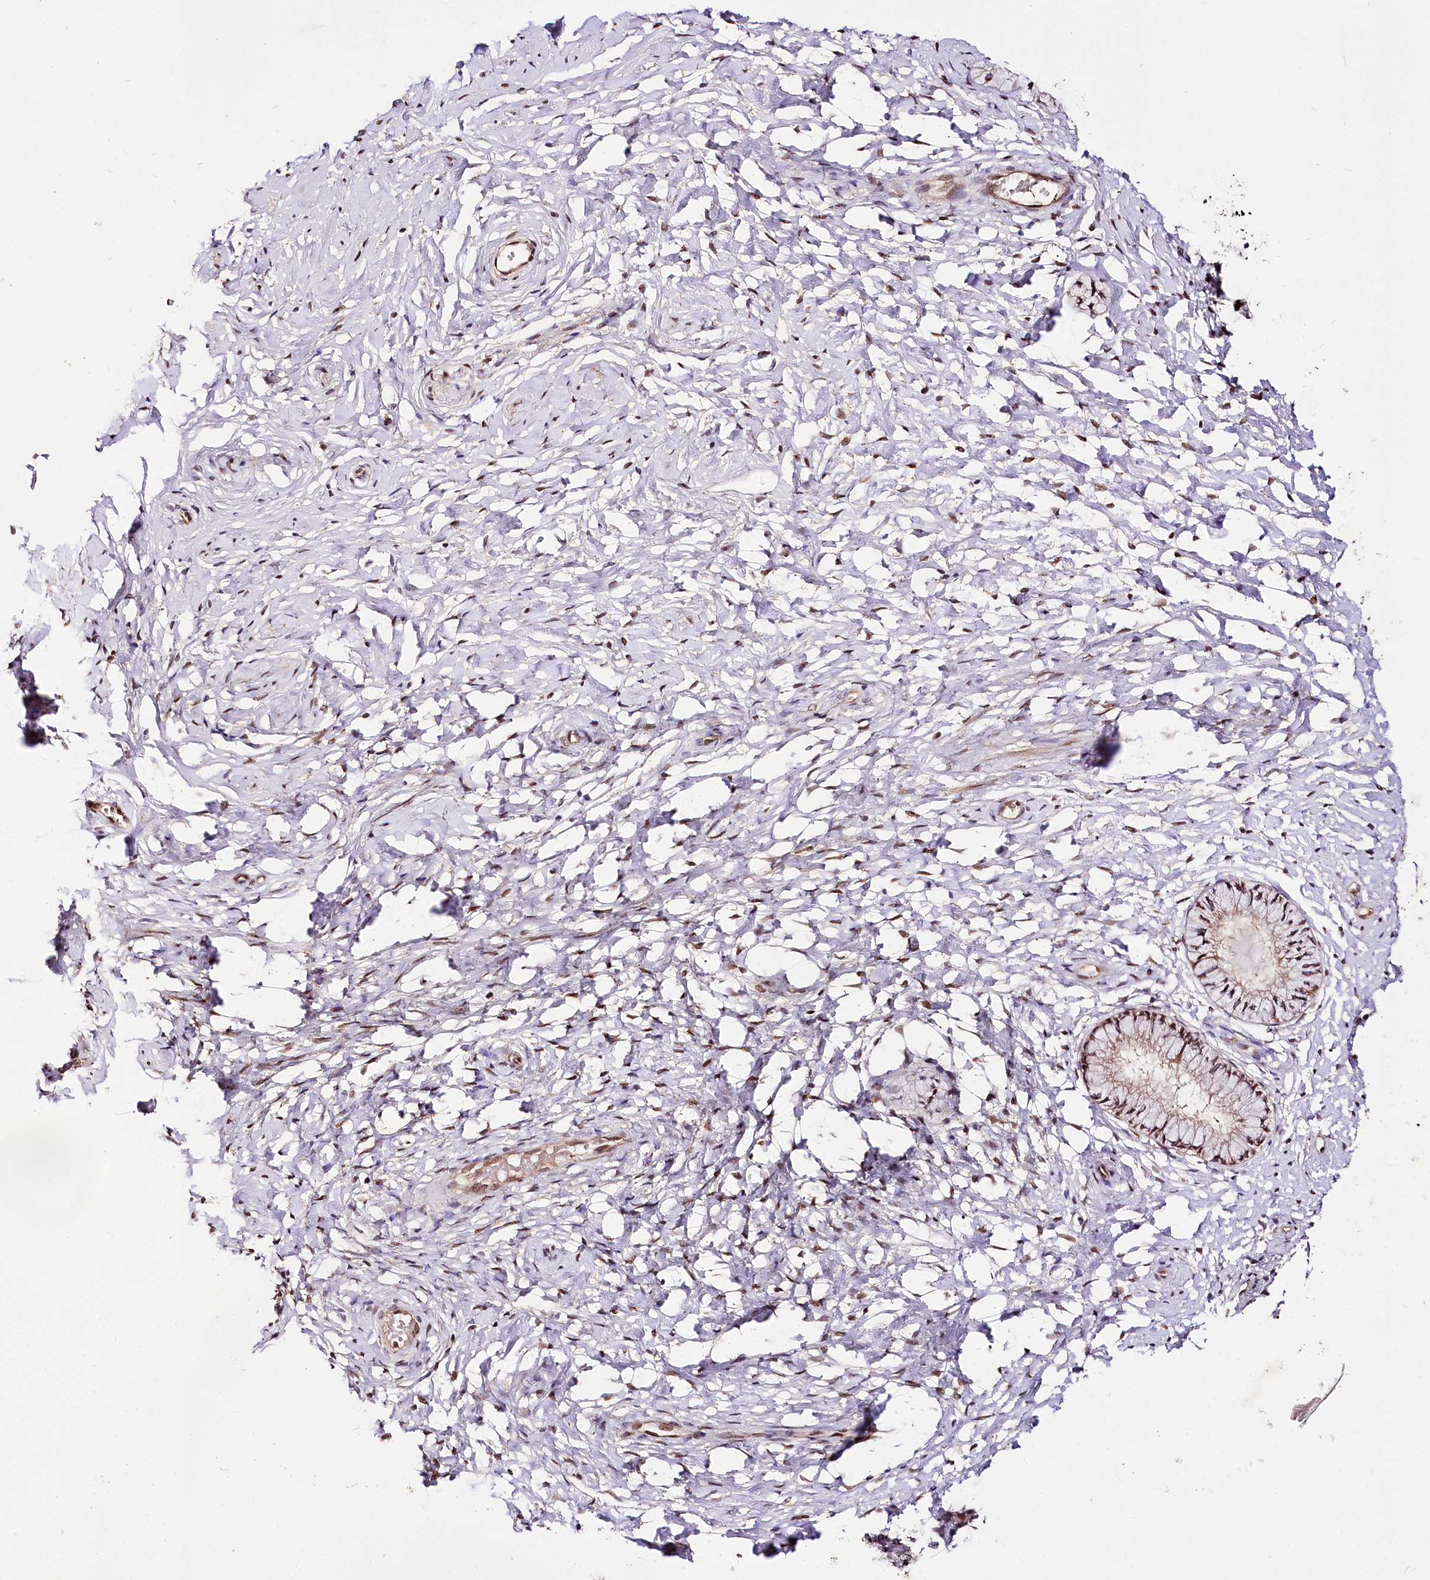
{"staining": {"intensity": "moderate", "quantity": ">75%", "location": "cytoplasmic/membranous,nuclear"}, "tissue": "cervix", "cell_type": "Glandular cells", "image_type": "normal", "snomed": [{"axis": "morphology", "description": "Normal tissue, NOS"}, {"axis": "topography", "description": "Cervix"}], "caption": "About >75% of glandular cells in unremarkable human cervix exhibit moderate cytoplasmic/membranous,nuclear protein positivity as visualized by brown immunohistochemical staining.", "gene": "GNL3L", "patient": {"sex": "female", "age": 33}}